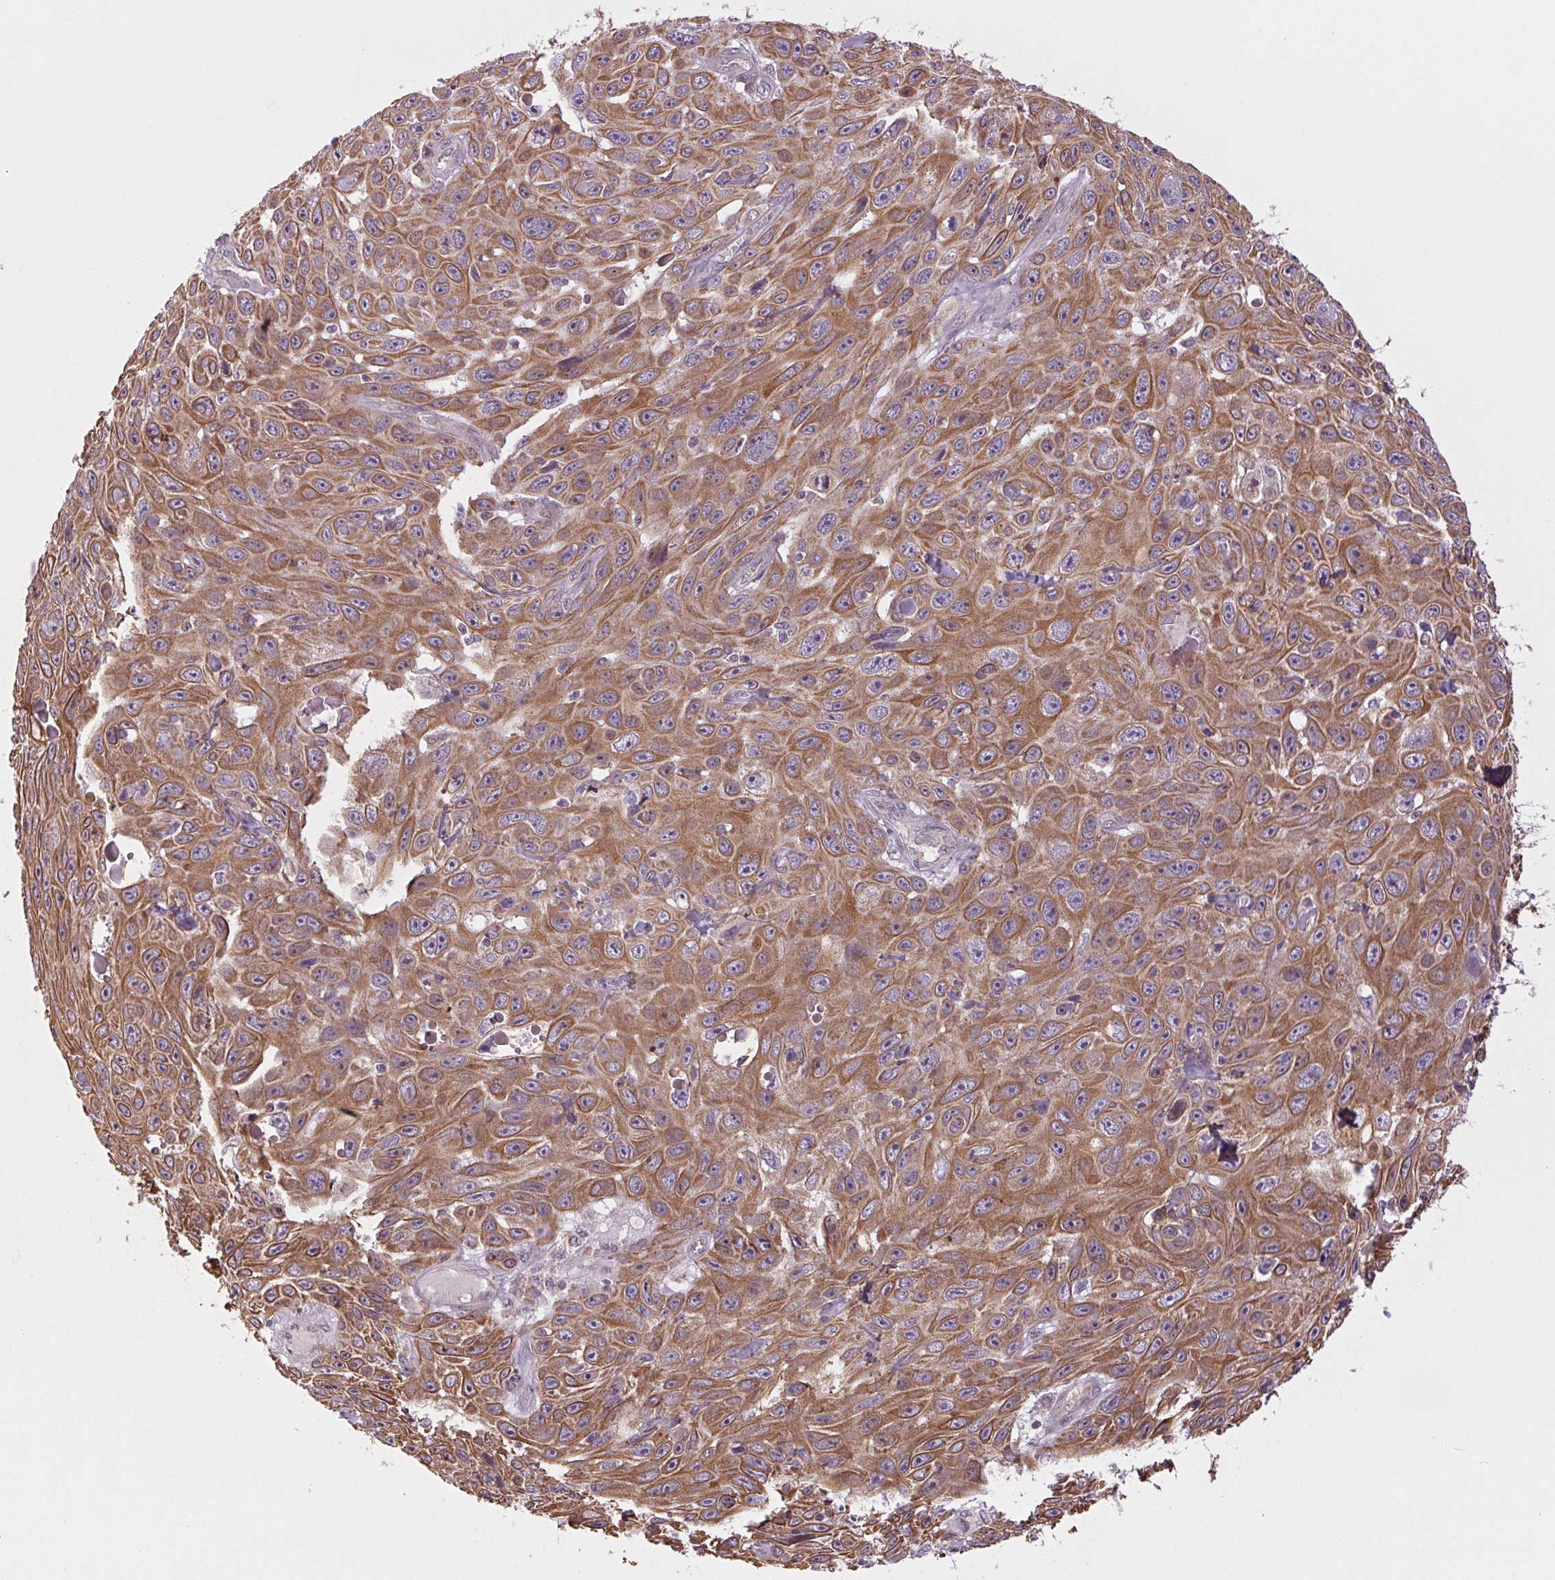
{"staining": {"intensity": "moderate", "quantity": ">75%", "location": "cytoplasmic/membranous"}, "tissue": "skin cancer", "cell_type": "Tumor cells", "image_type": "cancer", "snomed": [{"axis": "morphology", "description": "Squamous cell carcinoma, NOS"}, {"axis": "topography", "description": "Skin"}], "caption": "IHC of human skin cancer exhibits medium levels of moderate cytoplasmic/membranous staining in about >75% of tumor cells. (brown staining indicates protein expression, while blue staining denotes nuclei).", "gene": "MAP3K5", "patient": {"sex": "male", "age": 82}}